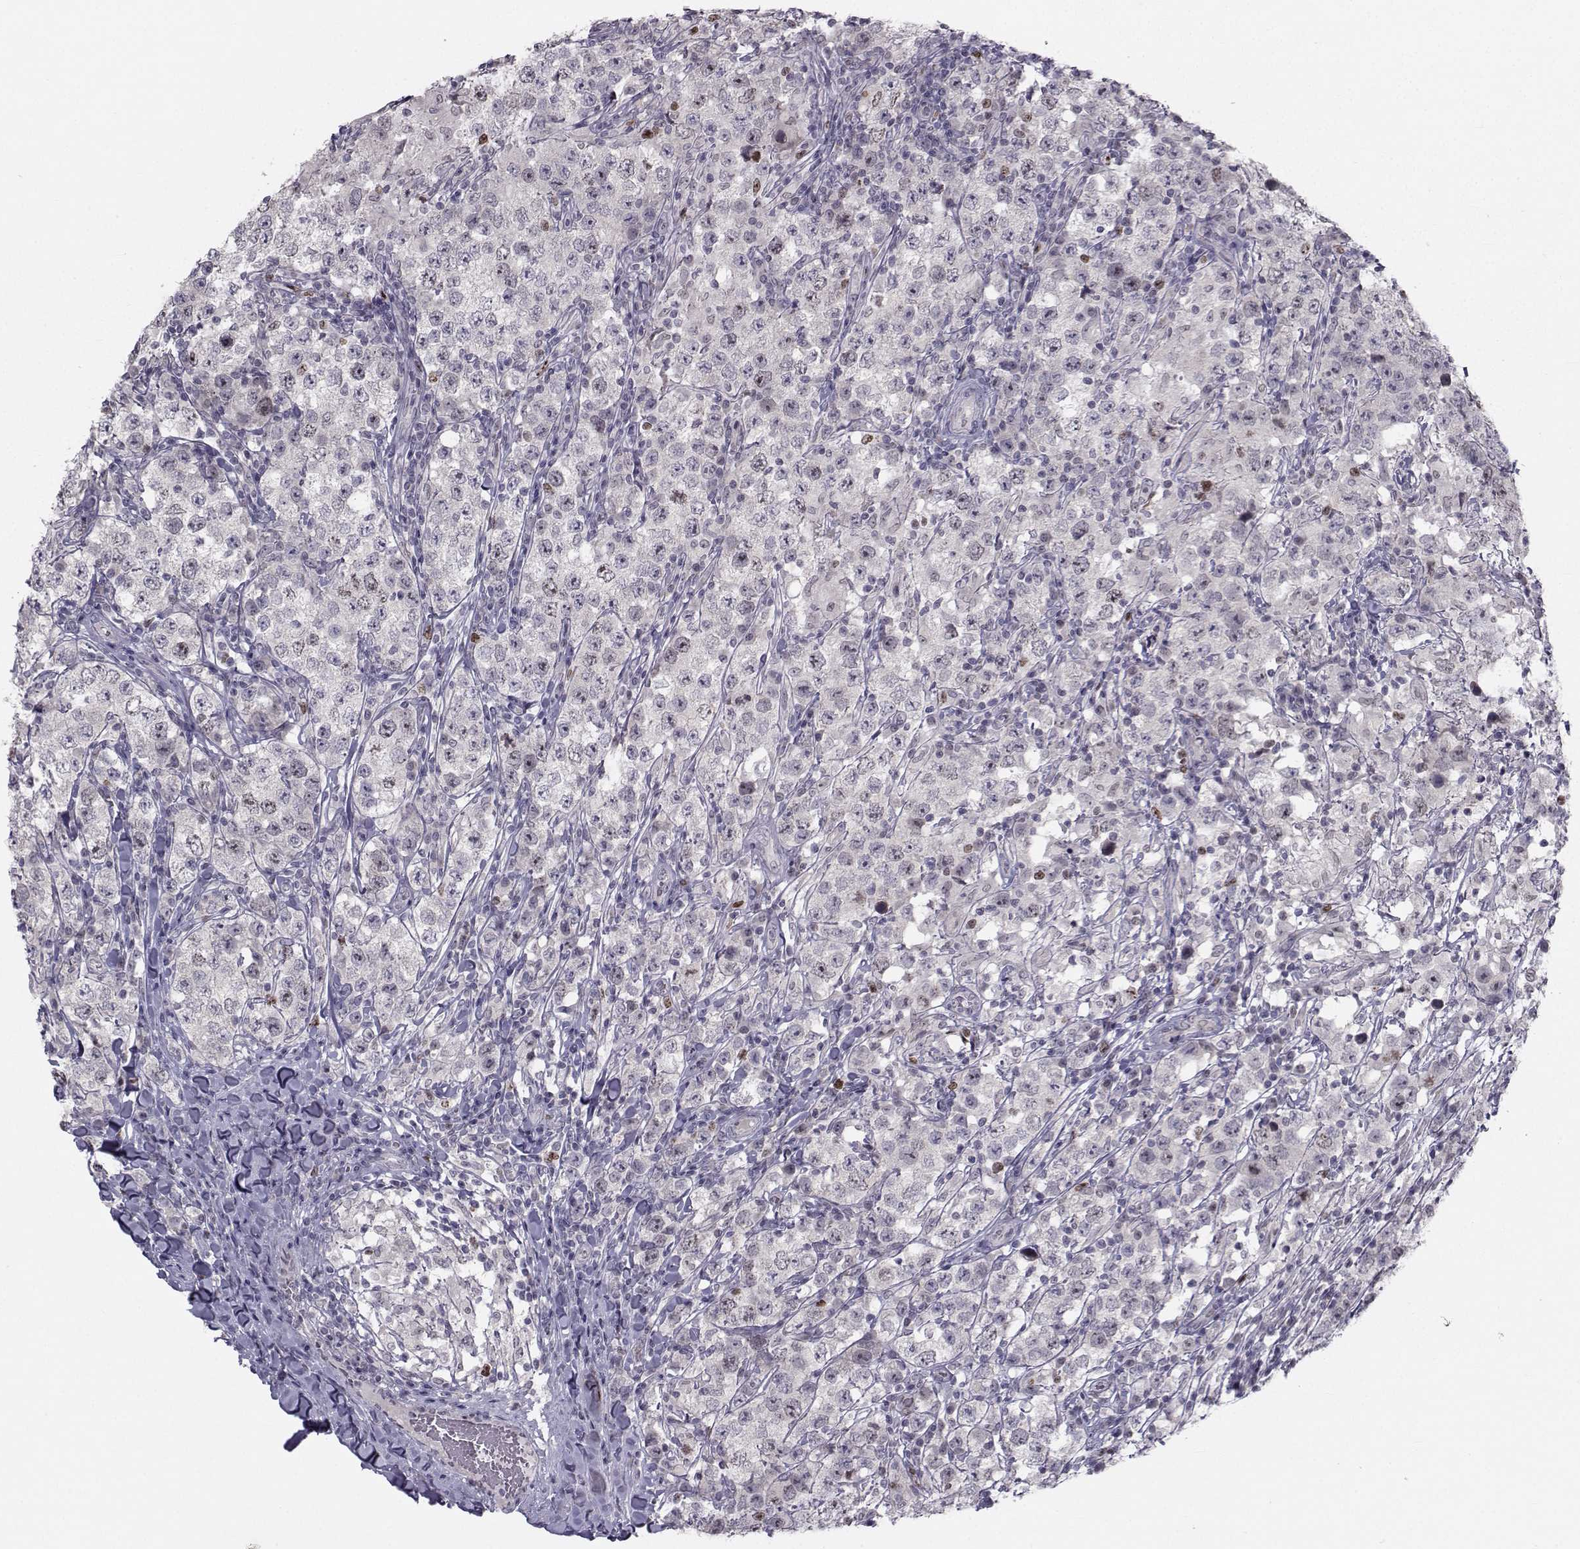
{"staining": {"intensity": "moderate", "quantity": "<25%", "location": "nuclear"}, "tissue": "testis cancer", "cell_type": "Tumor cells", "image_type": "cancer", "snomed": [{"axis": "morphology", "description": "Seminoma, NOS"}, {"axis": "morphology", "description": "Carcinoma, Embryonal, NOS"}, {"axis": "topography", "description": "Testis"}], "caption": "Human testis embryonal carcinoma stained for a protein (brown) exhibits moderate nuclear positive positivity in approximately <25% of tumor cells.", "gene": "LRP8", "patient": {"sex": "male", "age": 41}}